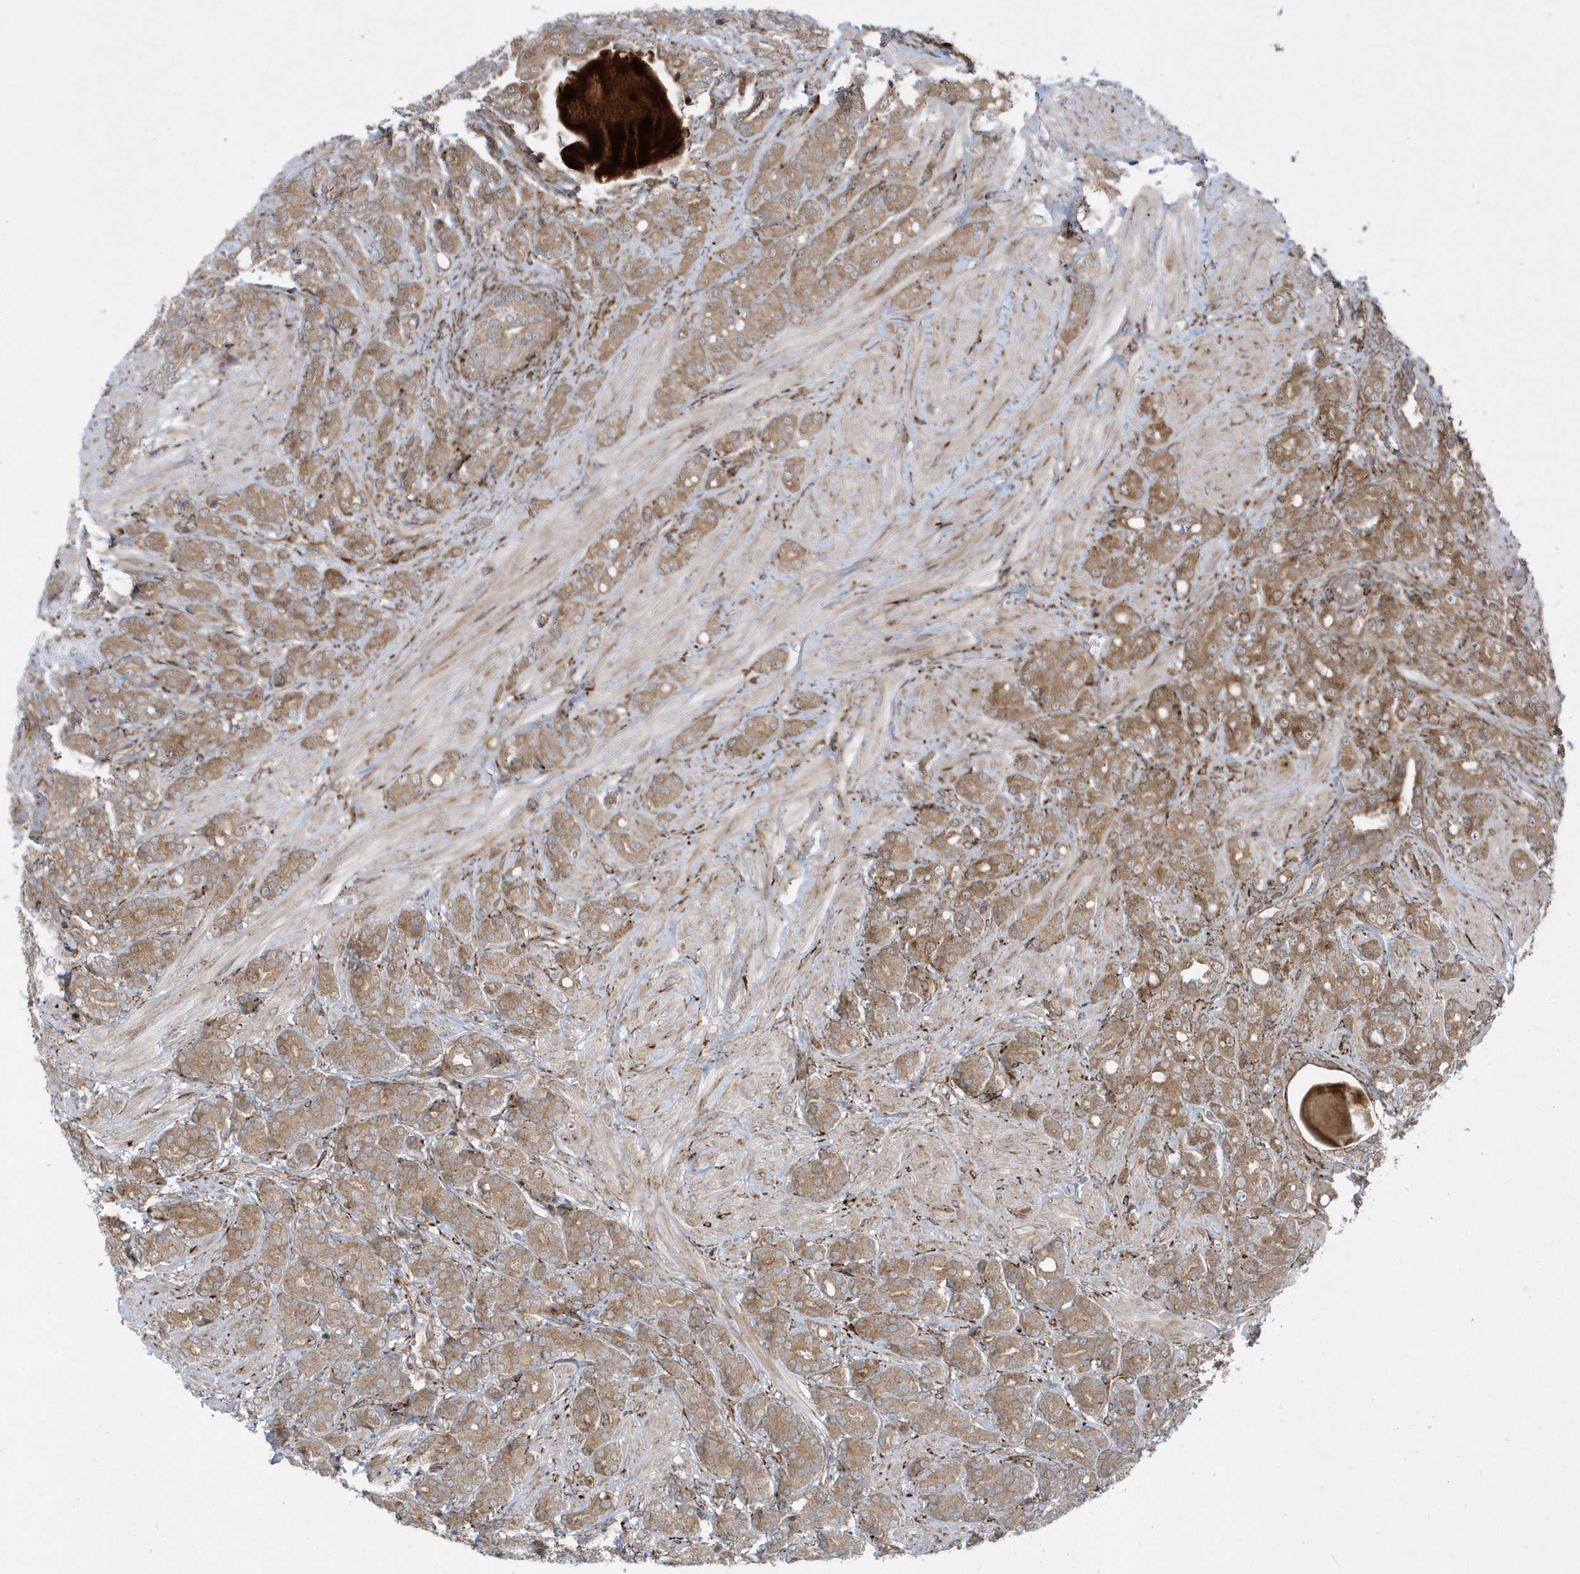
{"staining": {"intensity": "moderate", "quantity": ">75%", "location": "cytoplasmic/membranous"}, "tissue": "prostate cancer", "cell_type": "Tumor cells", "image_type": "cancer", "snomed": [{"axis": "morphology", "description": "Adenocarcinoma, High grade"}, {"axis": "topography", "description": "Prostate"}], "caption": "A brown stain highlights moderate cytoplasmic/membranous expression of a protein in prostate cancer tumor cells.", "gene": "FAM98A", "patient": {"sex": "male", "age": 62}}